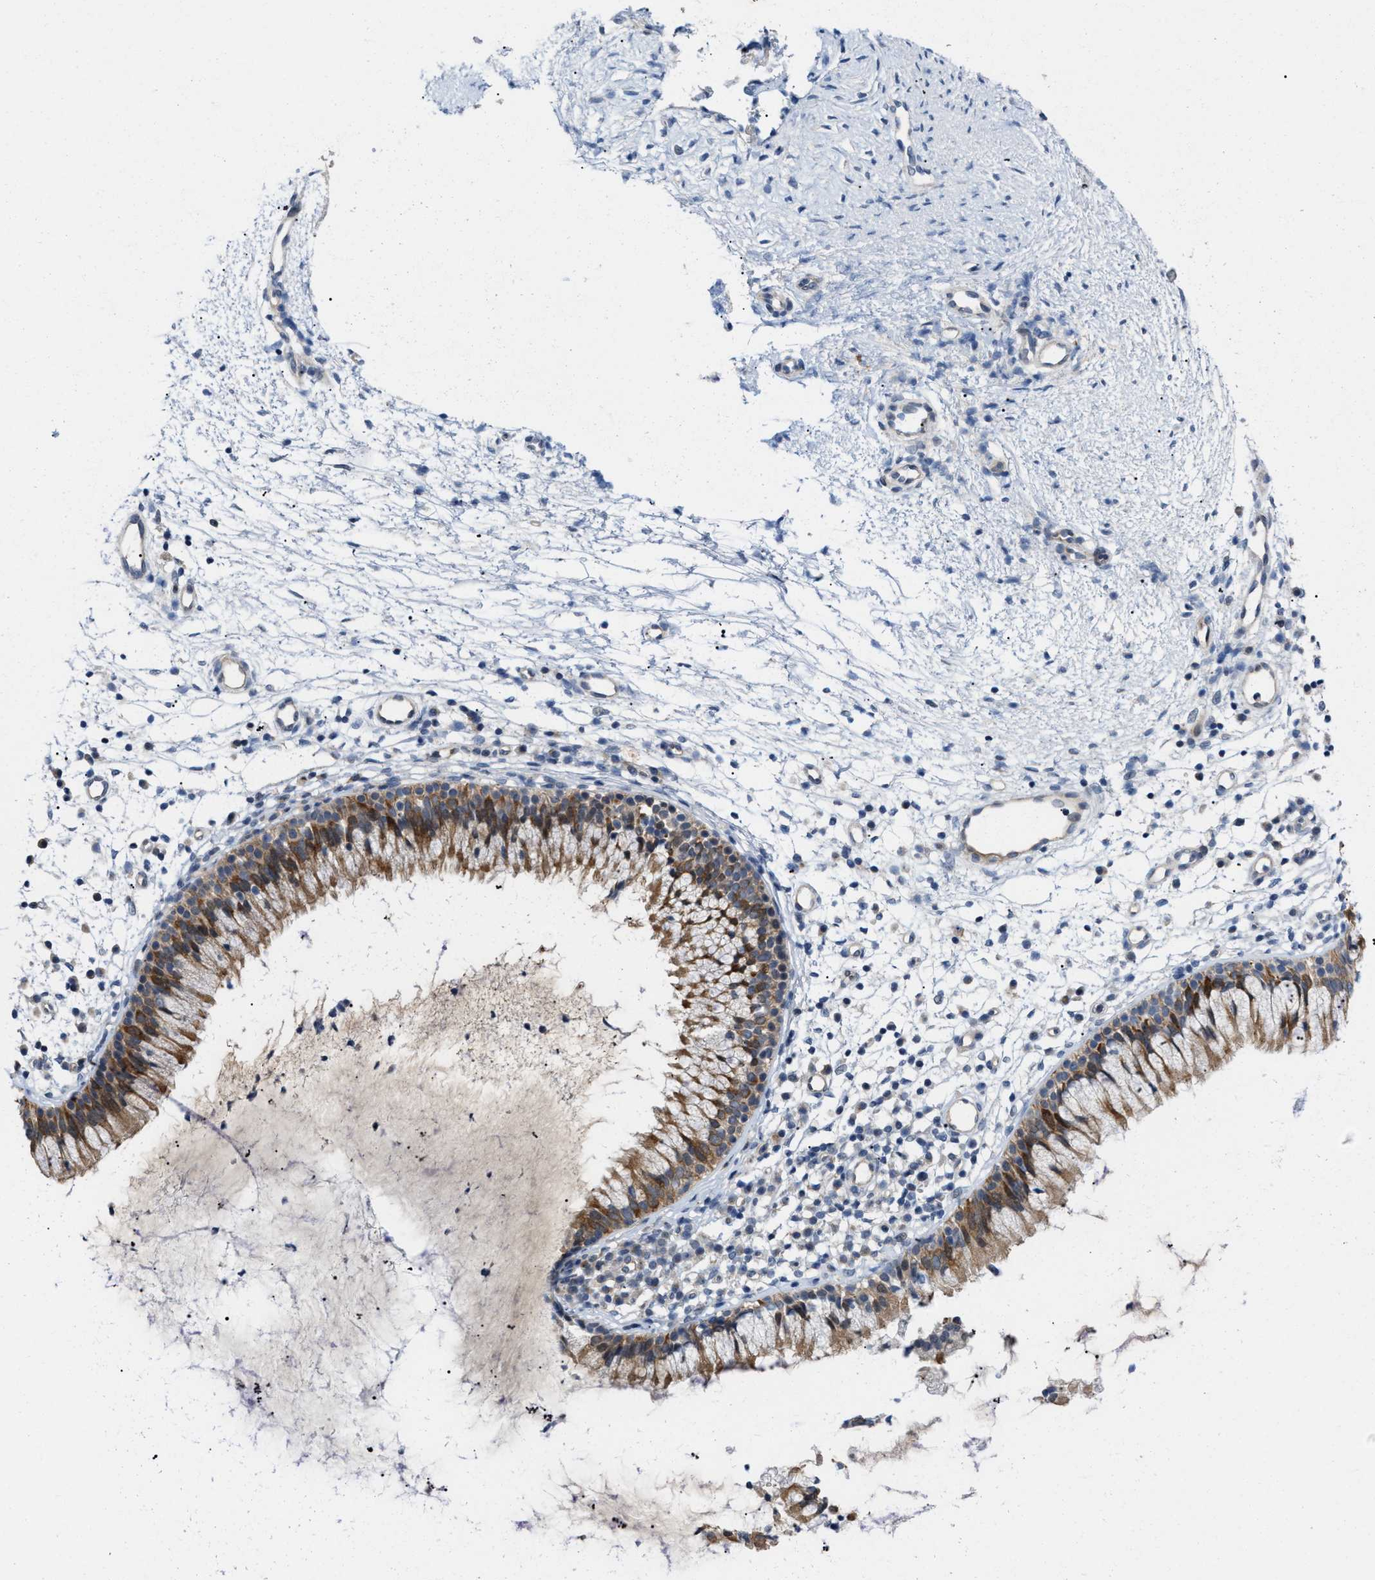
{"staining": {"intensity": "moderate", "quantity": ">75%", "location": "cytoplasmic/membranous"}, "tissue": "nasopharynx", "cell_type": "Respiratory epithelial cells", "image_type": "normal", "snomed": [{"axis": "morphology", "description": "Normal tissue, NOS"}, {"axis": "topography", "description": "Nasopharynx"}], "caption": "Respiratory epithelial cells show moderate cytoplasmic/membranous positivity in about >75% of cells in benign nasopharynx.", "gene": "CSNK1A1", "patient": {"sex": "male", "age": 21}}